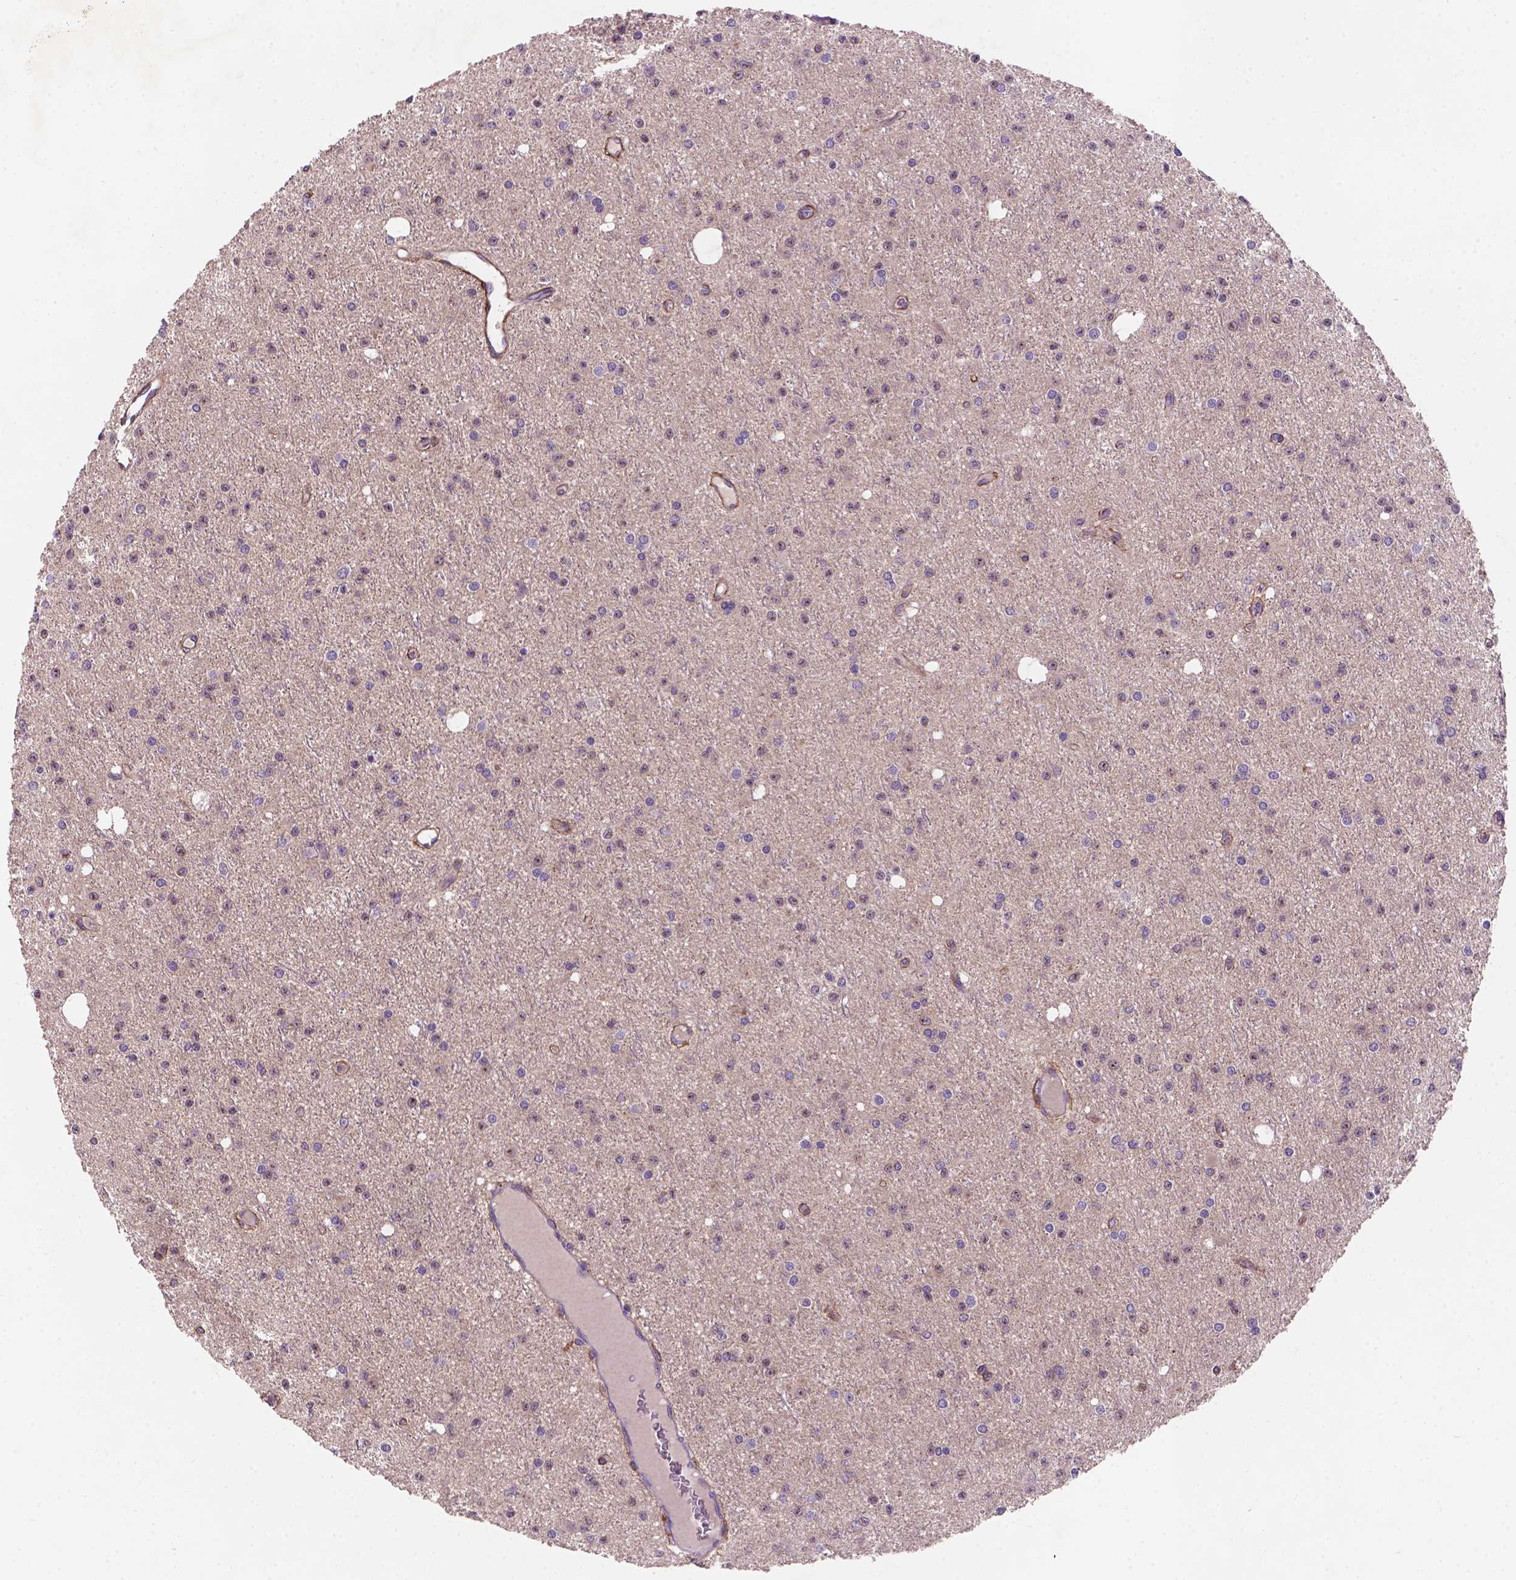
{"staining": {"intensity": "negative", "quantity": "none", "location": "none"}, "tissue": "glioma", "cell_type": "Tumor cells", "image_type": "cancer", "snomed": [{"axis": "morphology", "description": "Glioma, malignant, Low grade"}, {"axis": "topography", "description": "Brain"}], "caption": "Immunohistochemistry (IHC) of human malignant glioma (low-grade) displays no expression in tumor cells. (Brightfield microscopy of DAB (3,3'-diaminobenzidine) immunohistochemistry at high magnification).", "gene": "GXYLT2", "patient": {"sex": "male", "age": 27}}